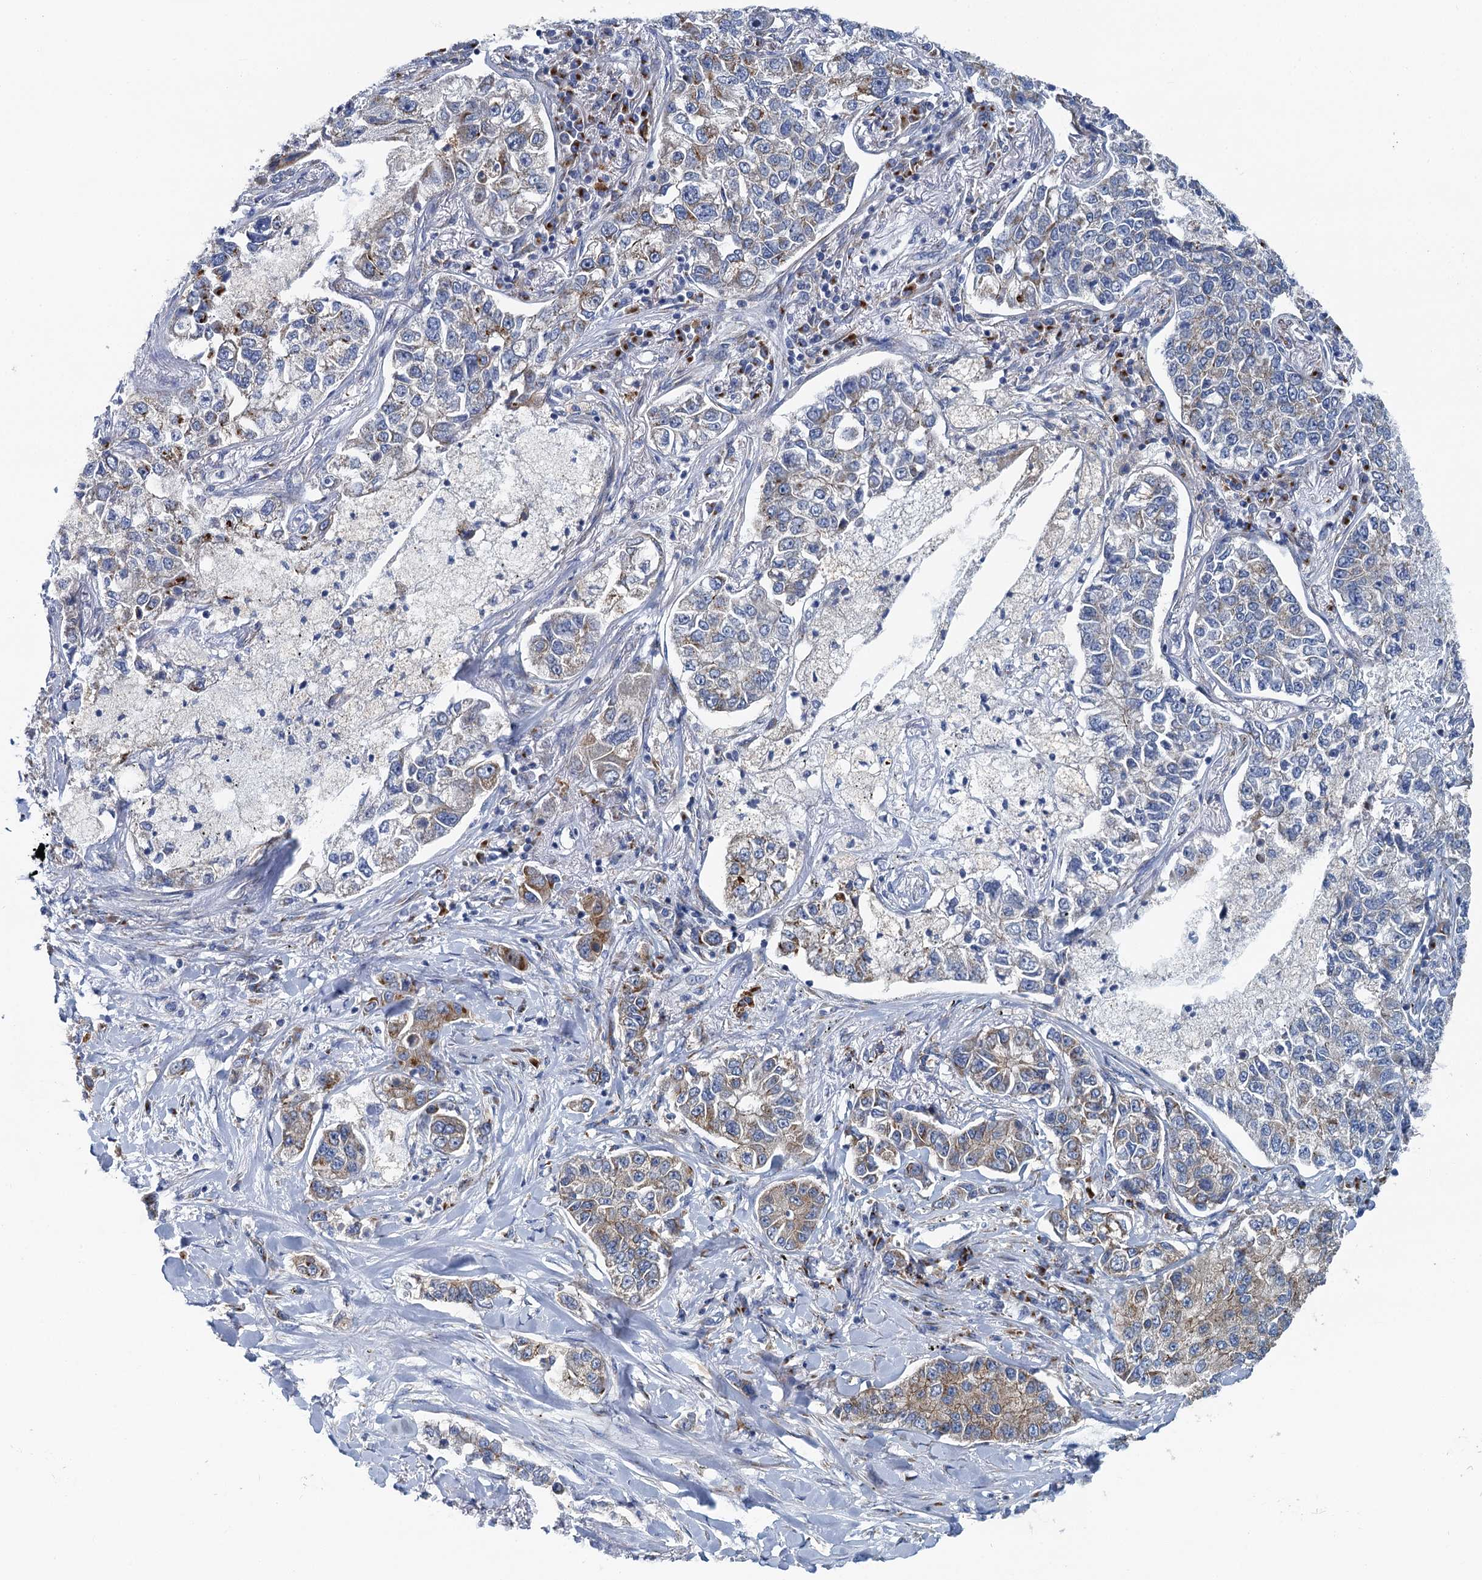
{"staining": {"intensity": "weak", "quantity": "25%-75%", "location": "cytoplasmic/membranous"}, "tissue": "lung cancer", "cell_type": "Tumor cells", "image_type": "cancer", "snomed": [{"axis": "morphology", "description": "Adenocarcinoma, NOS"}, {"axis": "topography", "description": "Lung"}], "caption": "This image reveals lung cancer stained with IHC to label a protein in brown. The cytoplasmic/membranous of tumor cells show weak positivity for the protein. Nuclei are counter-stained blue.", "gene": "BET1L", "patient": {"sex": "male", "age": 49}}